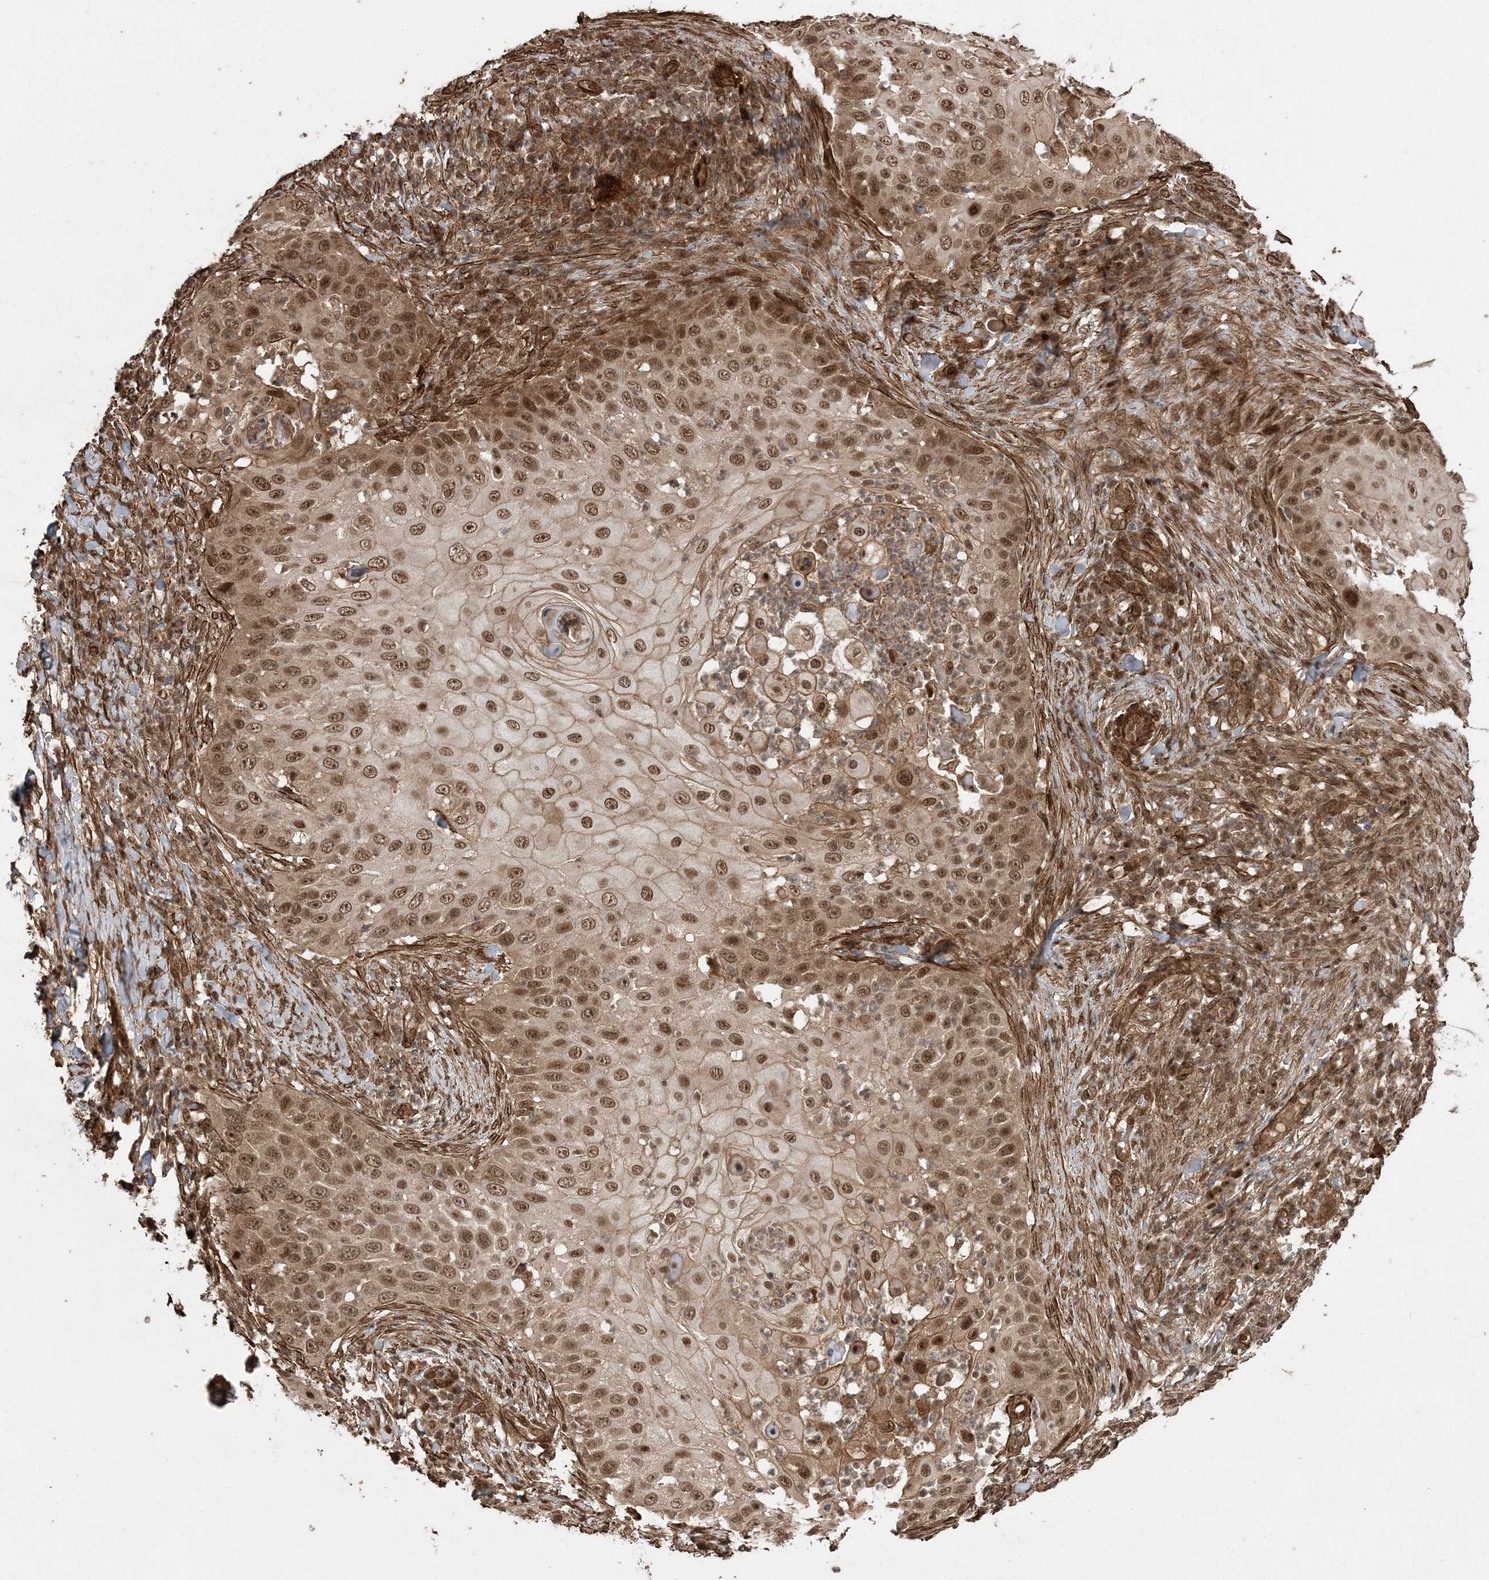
{"staining": {"intensity": "moderate", "quantity": ">75%", "location": "cytoplasmic/membranous,nuclear"}, "tissue": "skin cancer", "cell_type": "Tumor cells", "image_type": "cancer", "snomed": [{"axis": "morphology", "description": "Squamous cell carcinoma, NOS"}, {"axis": "topography", "description": "Skin"}], "caption": "Immunohistochemistry (DAB) staining of human squamous cell carcinoma (skin) demonstrates moderate cytoplasmic/membranous and nuclear protein positivity in about >75% of tumor cells.", "gene": "ETAA1", "patient": {"sex": "female", "age": 44}}